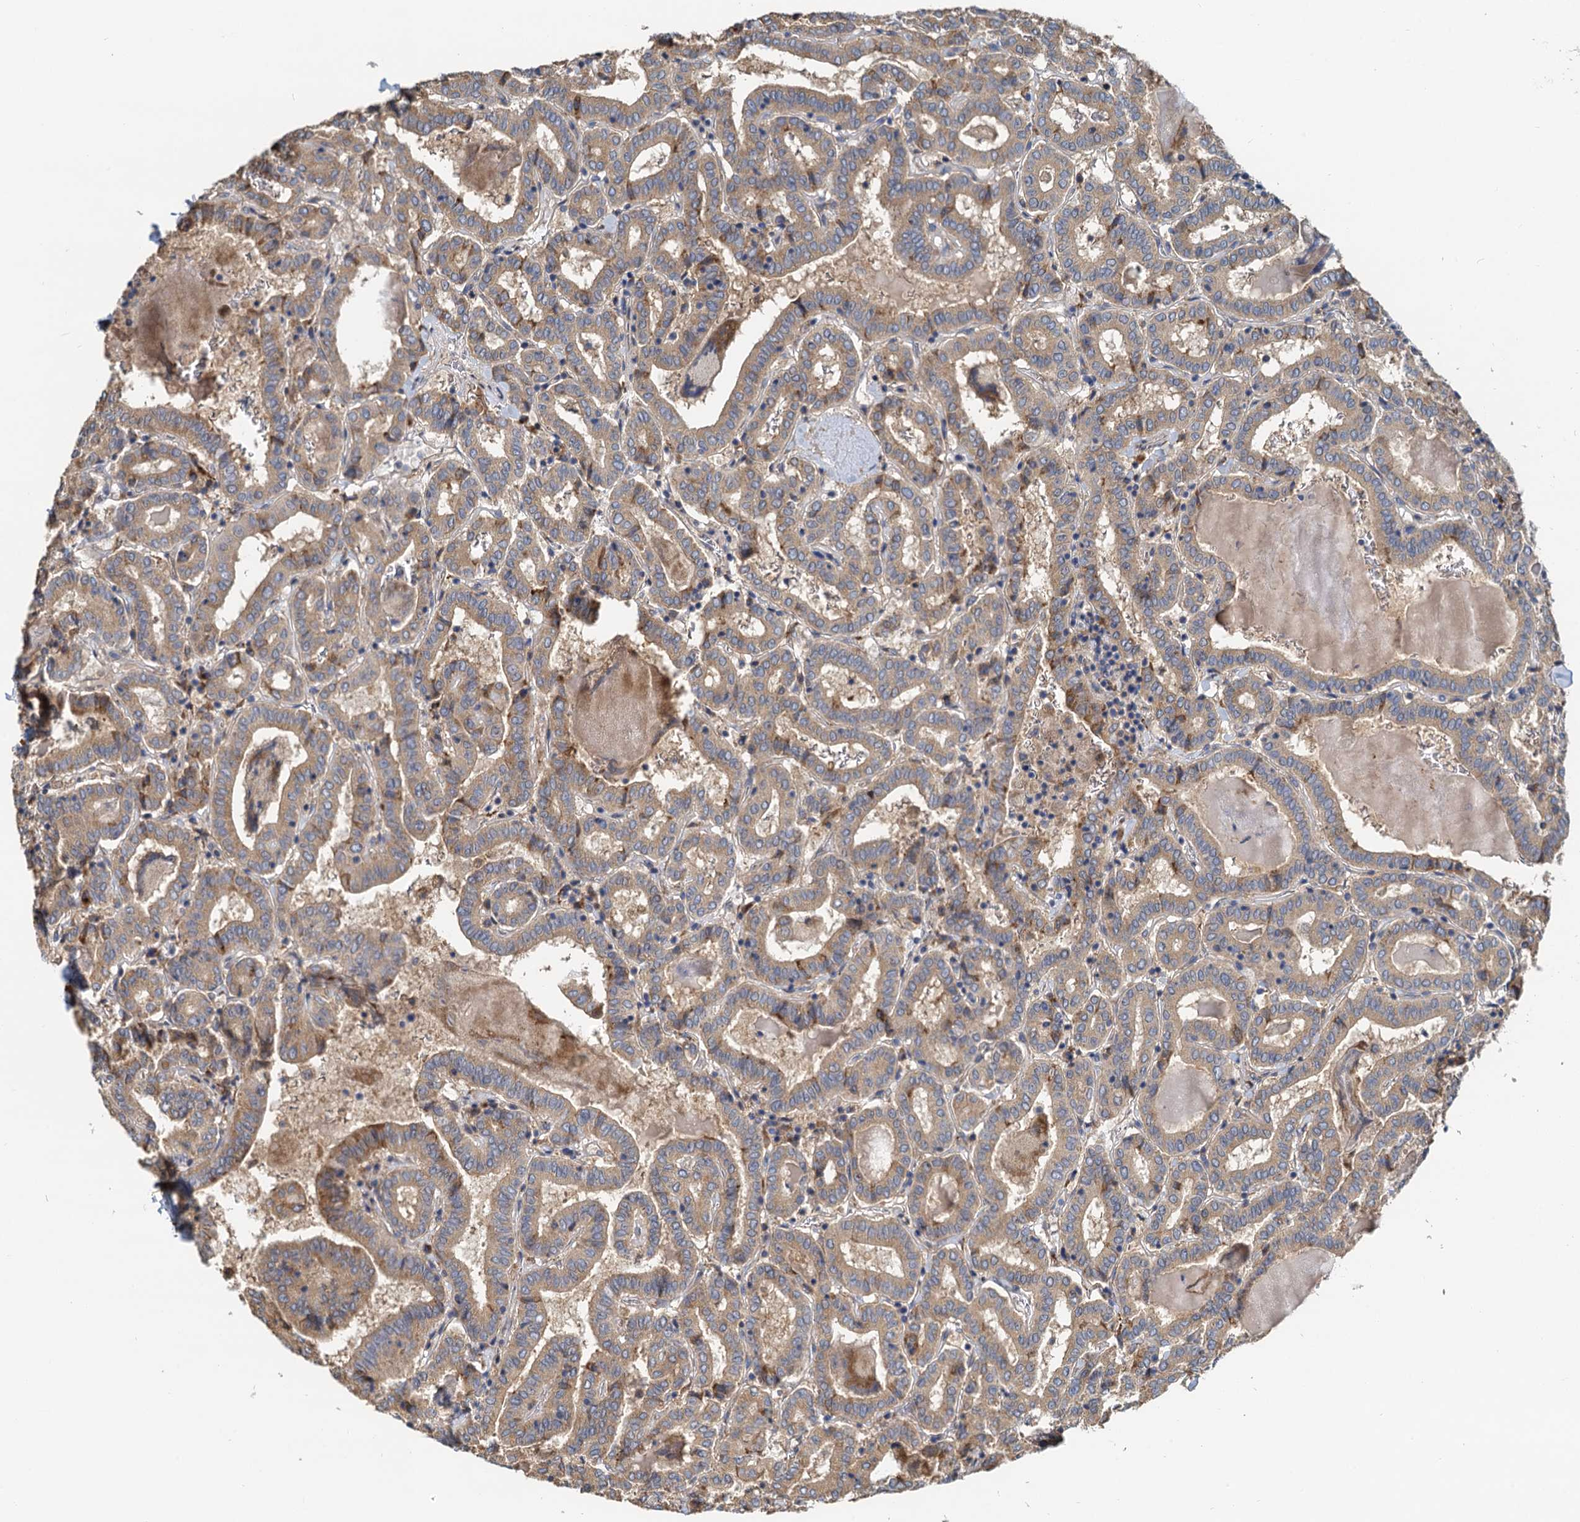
{"staining": {"intensity": "weak", "quantity": ">75%", "location": "cytoplasmic/membranous"}, "tissue": "thyroid cancer", "cell_type": "Tumor cells", "image_type": "cancer", "snomed": [{"axis": "morphology", "description": "Papillary adenocarcinoma, NOS"}, {"axis": "topography", "description": "Thyroid gland"}], "caption": "The image reveals a brown stain indicating the presence of a protein in the cytoplasmic/membranous of tumor cells in thyroid cancer.", "gene": "NKAPD1", "patient": {"sex": "female", "age": 72}}